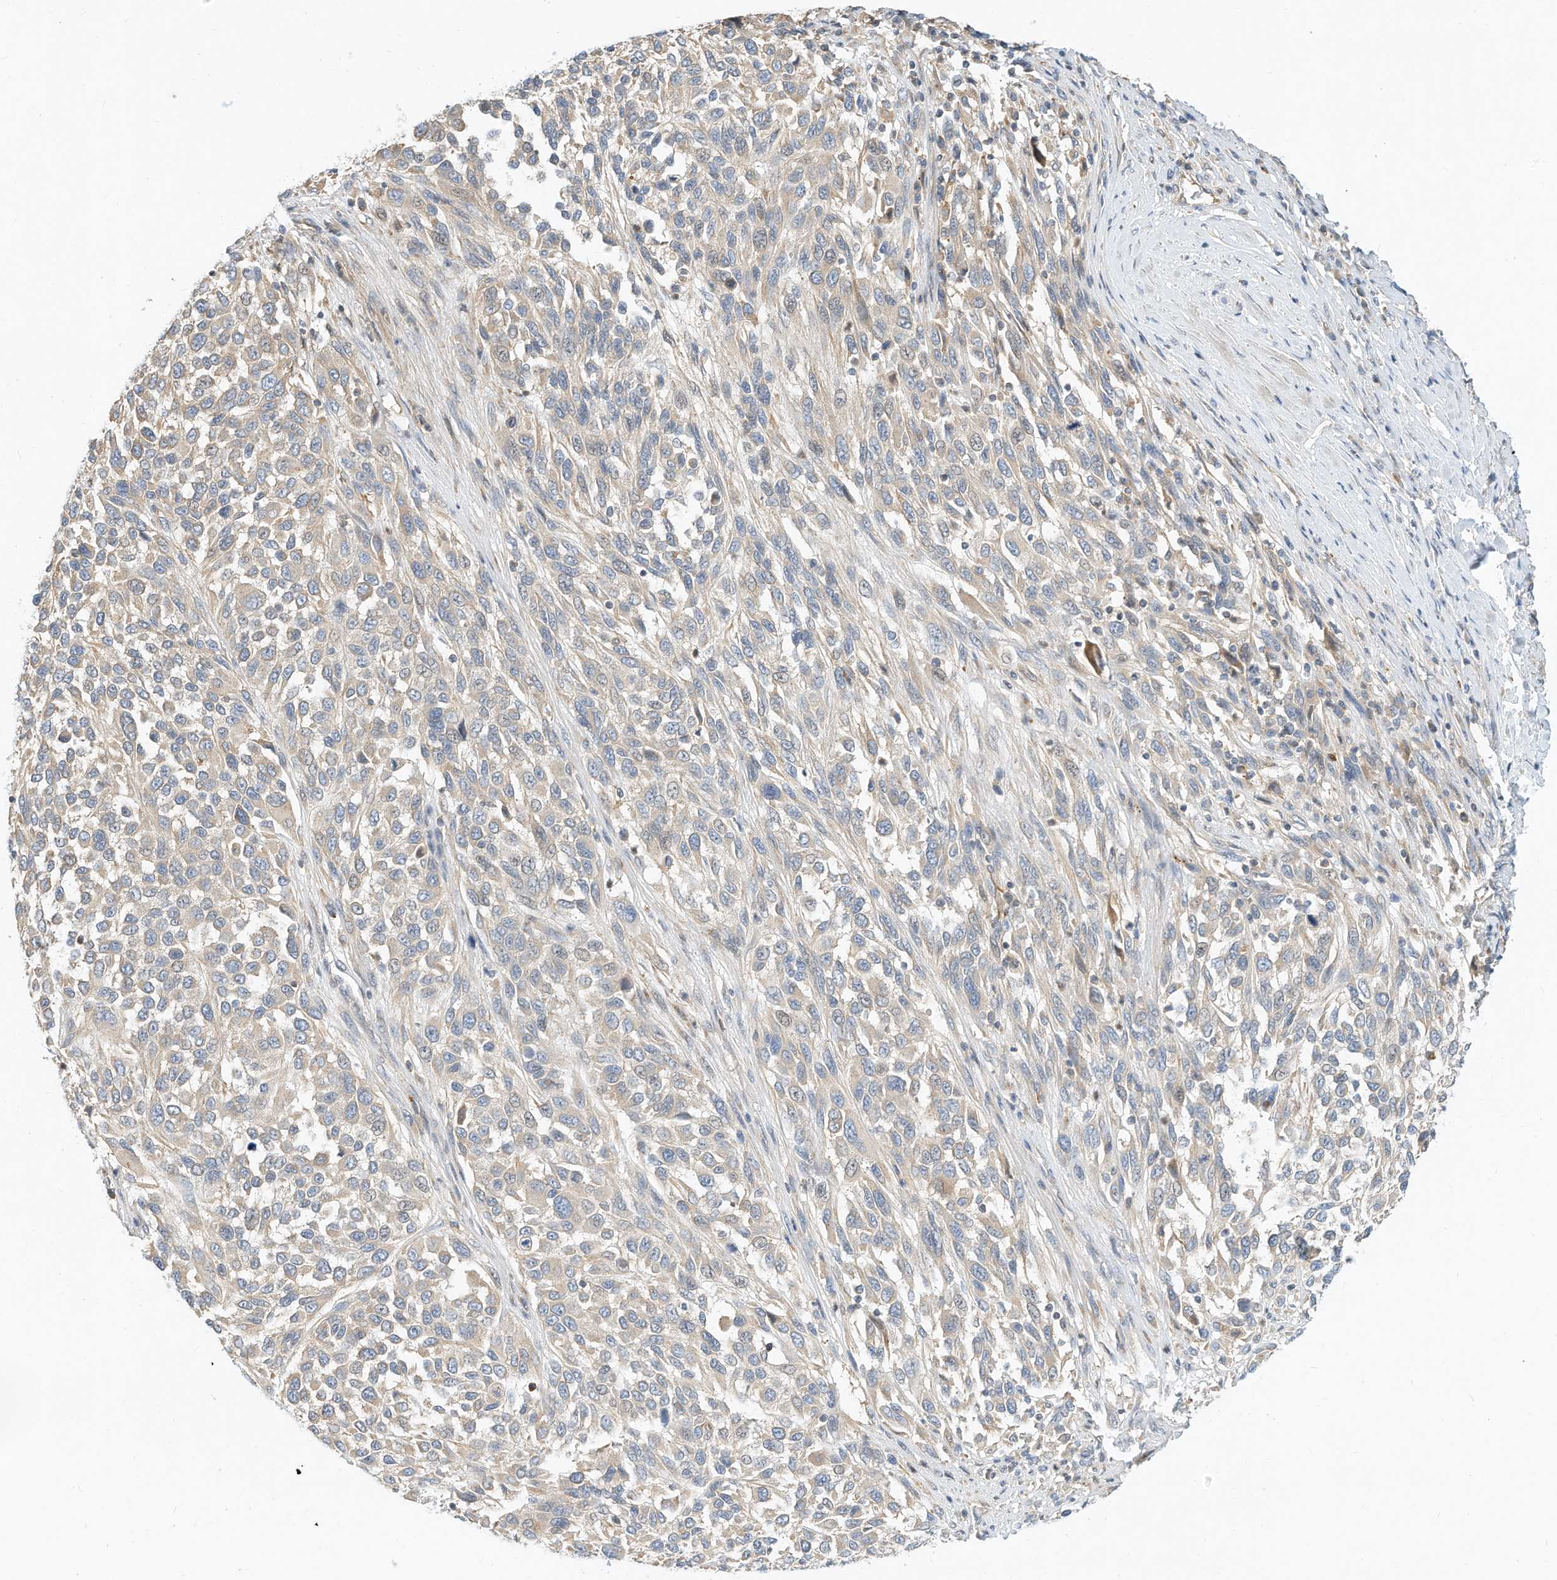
{"staining": {"intensity": "moderate", "quantity": "25%-75%", "location": "cytoplasmic/membranous"}, "tissue": "melanoma", "cell_type": "Tumor cells", "image_type": "cancer", "snomed": [{"axis": "morphology", "description": "Malignant melanoma, Metastatic site"}, {"axis": "topography", "description": "Lymph node"}], "caption": "This histopathology image shows immunohistochemistry staining of melanoma, with medium moderate cytoplasmic/membranous expression in about 25%-75% of tumor cells.", "gene": "OFD1", "patient": {"sex": "male", "age": 61}}